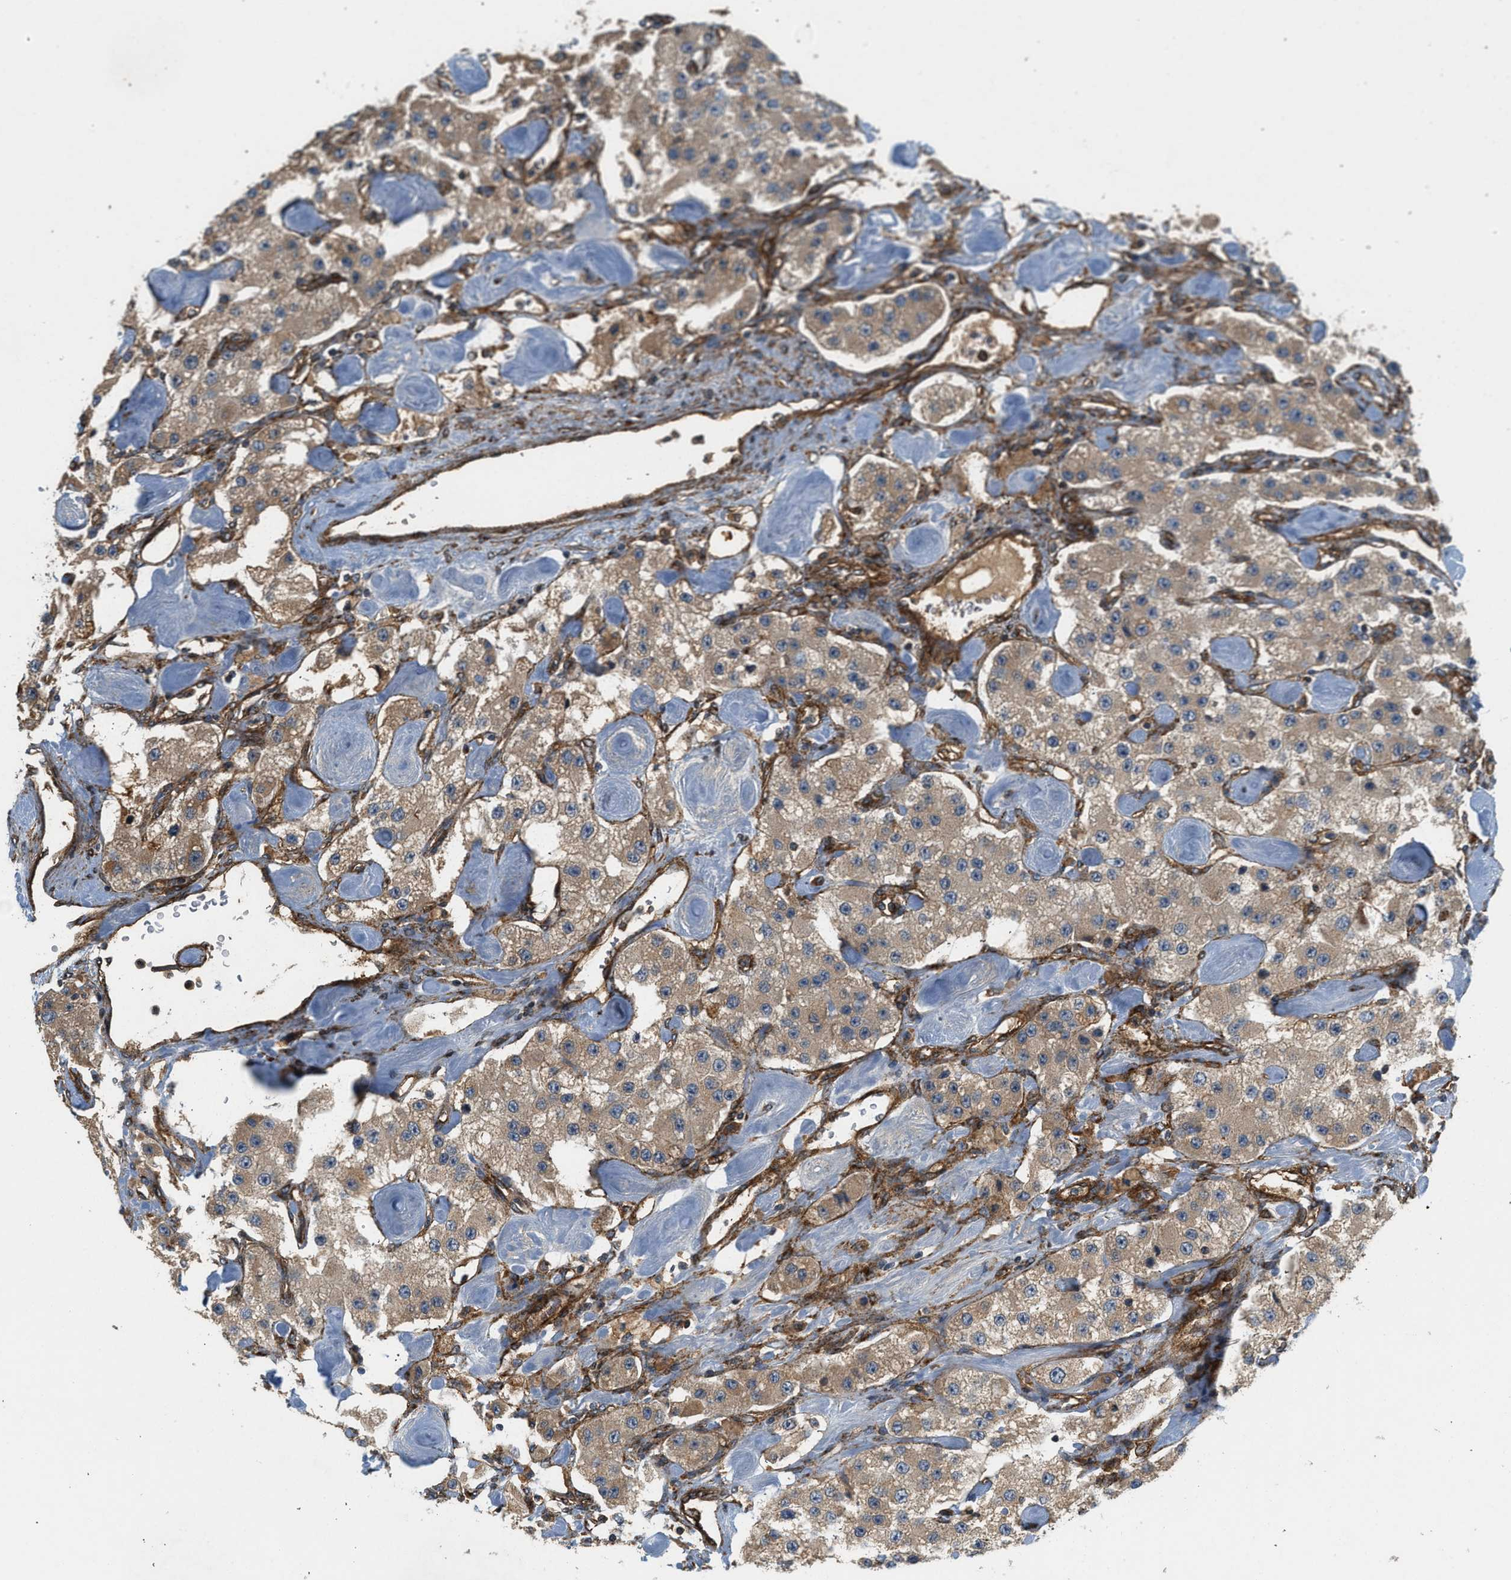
{"staining": {"intensity": "weak", "quantity": "25%-75%", "location": "cytoplasmic/membranous"}, "tissue": "carcinoid", "cell_type": "Tumor cells", "image_type": "cancer", "snomed": [{"axis": "morphology", "description": "Carcinoid, malignant, NOS"}, {"axis": "topography", "description": "Pancreas"}], "caption": "Immunohistochemistry (IHC) image of neoplastic tissue: carcinoid stained using IHC shows low levels of weak protein expression localized specifically in the cytoplasmic/membranous of tumor cells, appearing as a cytoplasmic/membranous brown color.", "gene": "HIP1", "patient": {"sex": "male", "age": 41}}